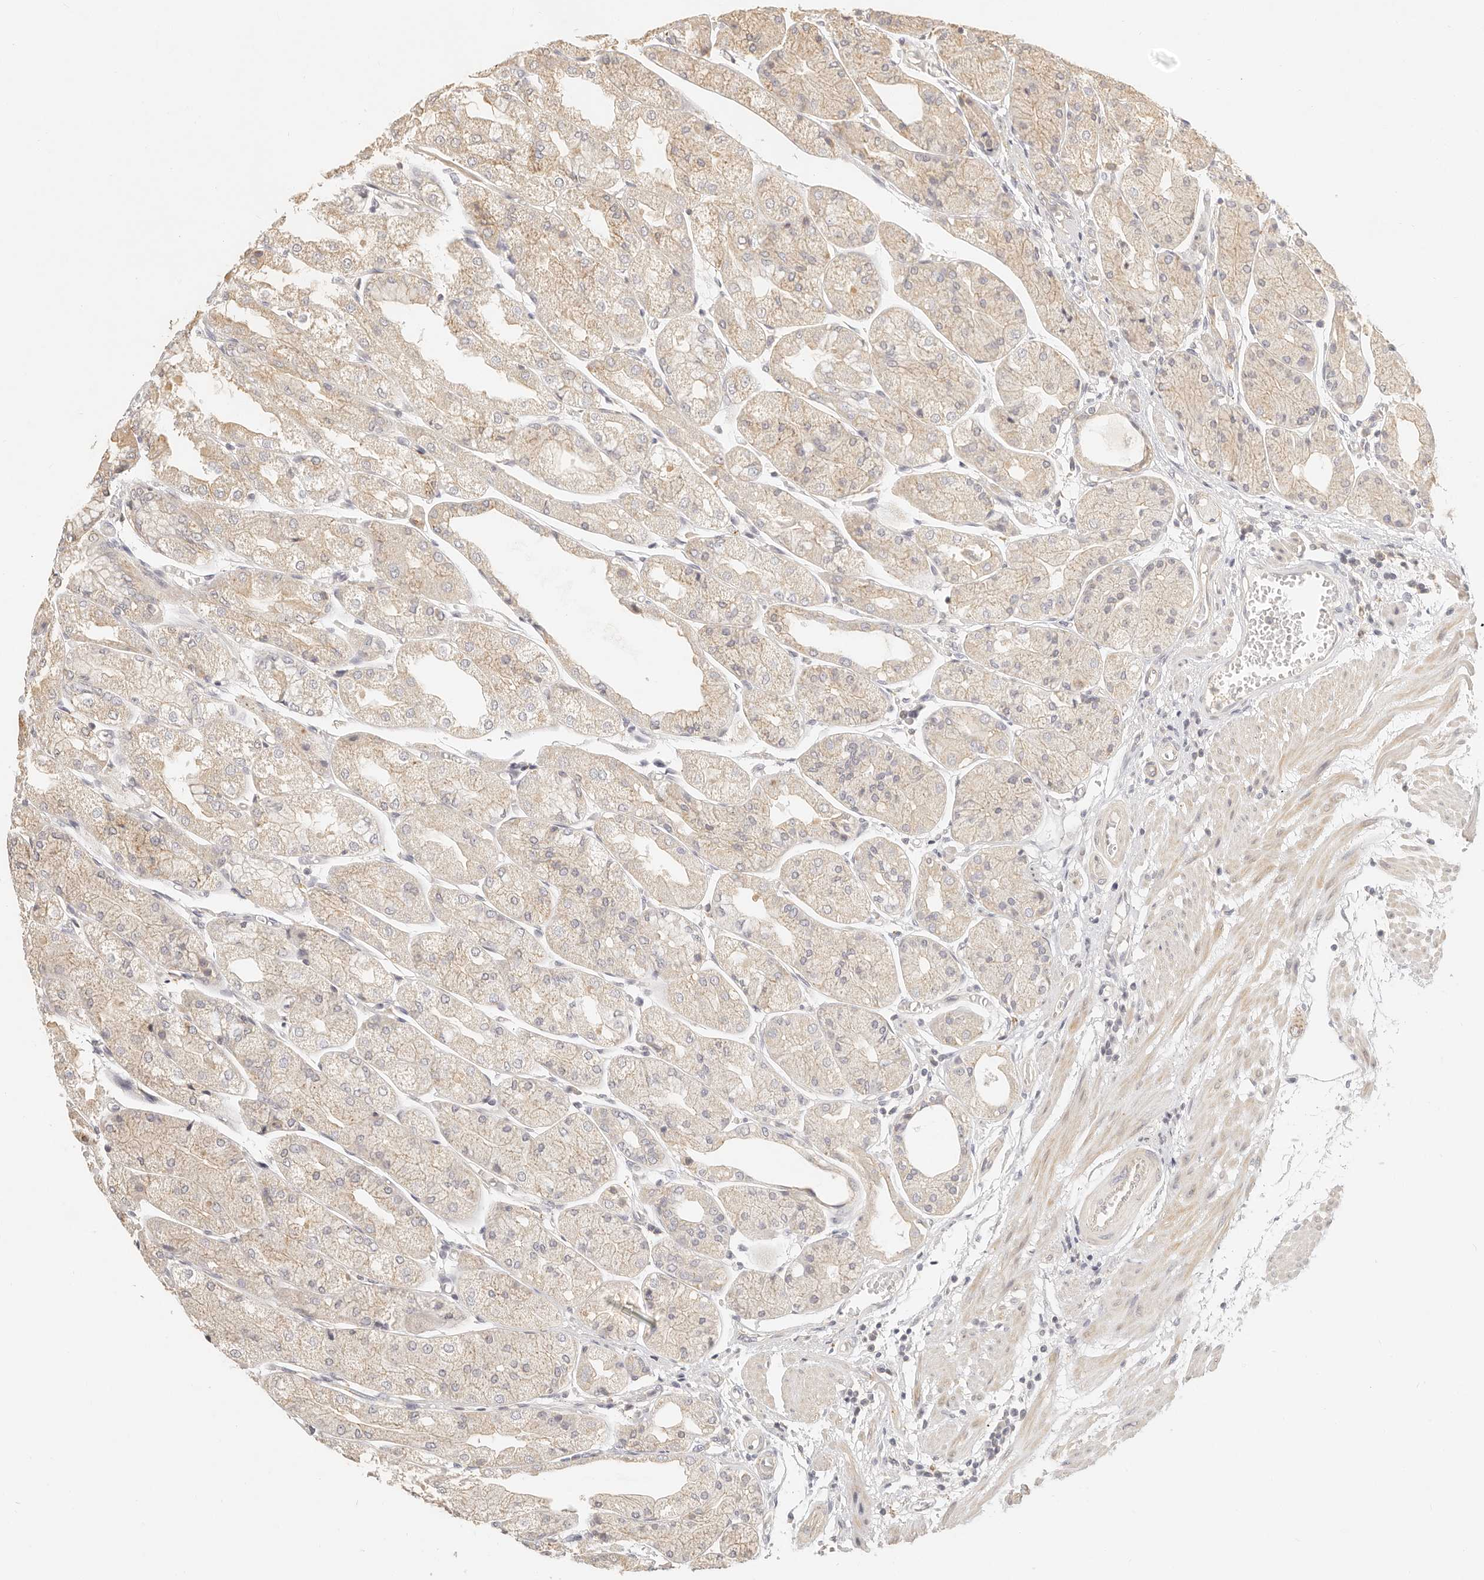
{"staining": {"intensity": "moderate", "quantity": "<25%", "location": "cytoplasmic/membranous"}, "tissue": "stomach", "cell_type": "Glandular cells", "image_type": "normal", "snomed": [{"axis": "morphology", "description": "Normal tissue, NOS"}, {"axis": "topography", "description": "Stomach, upper"}], "caption": "Protein expression by immunohistochemistry reveals moderate cytoplasmic/membranous positivity in approximately <25% of glandular cells in benign stomach.", "gene": "CNMD", "patient": {"sex": "male", "age": 72}}